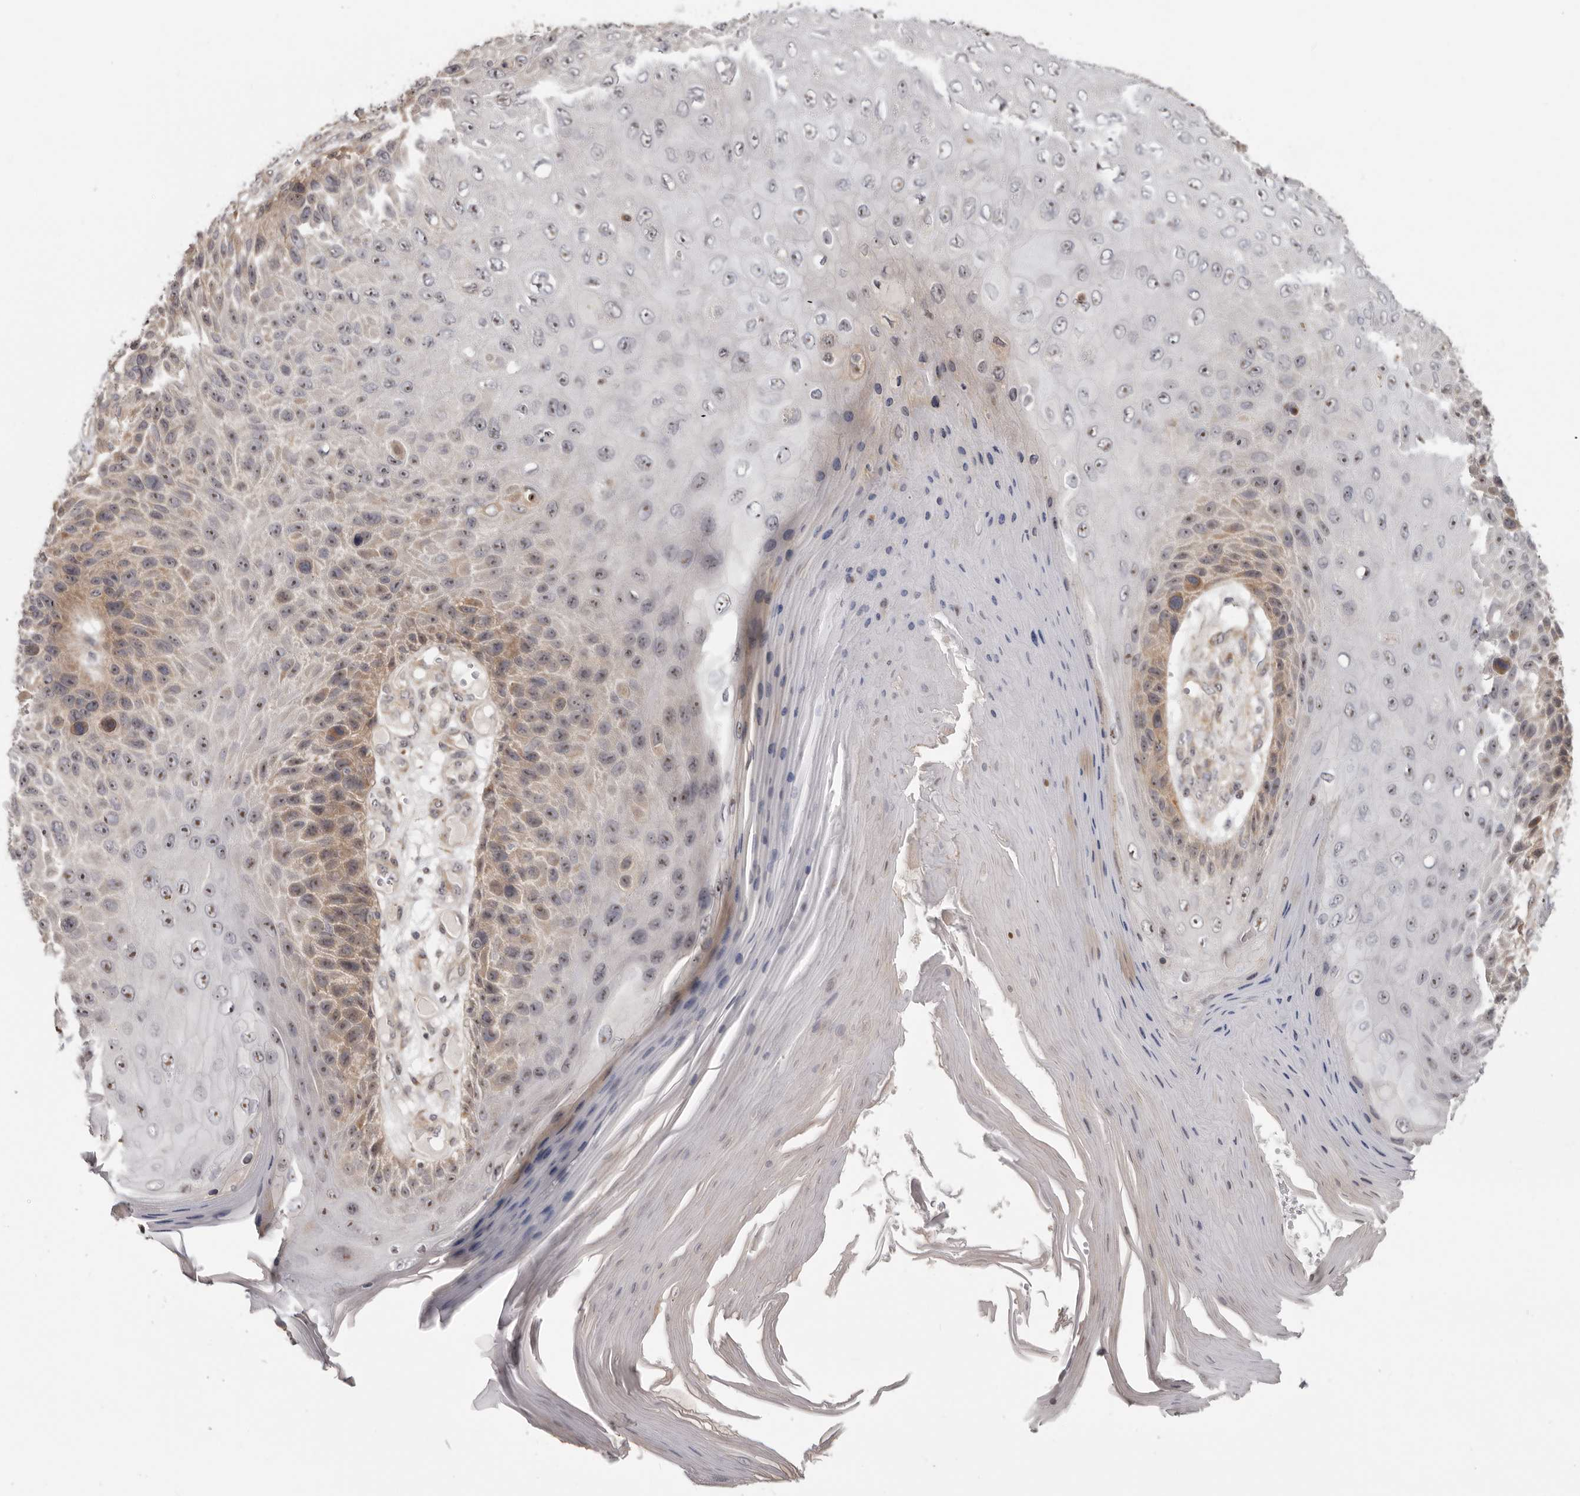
{"staining": {"intensity": "moderate", "quantity": "25%-75%", "location": "cytoplasmic/membranous,nuclear"}, "tissue": "skin cancer", "cell_type": "Tumor cells", "image_type": "cancer", "snomed": [{"axis": "morphology", "description": "Squamous cell carcinoma, NOS"}, {"axis": "topography", "description": "Skin"}], "caption": "Skin squamous cell carcinoma stained with DAB (3,3'-diaminobenzidine) immunohistochemistry (IHC) shows medium levels of moderate cytoplasmic/membranous and nuclear expression in about 25%-75% of tumor cells. (brown staining indicates protein expression, while blue staining denotes nuclei).", "gene": "BAD", "patient": {"sex": "female", "age": 88}}